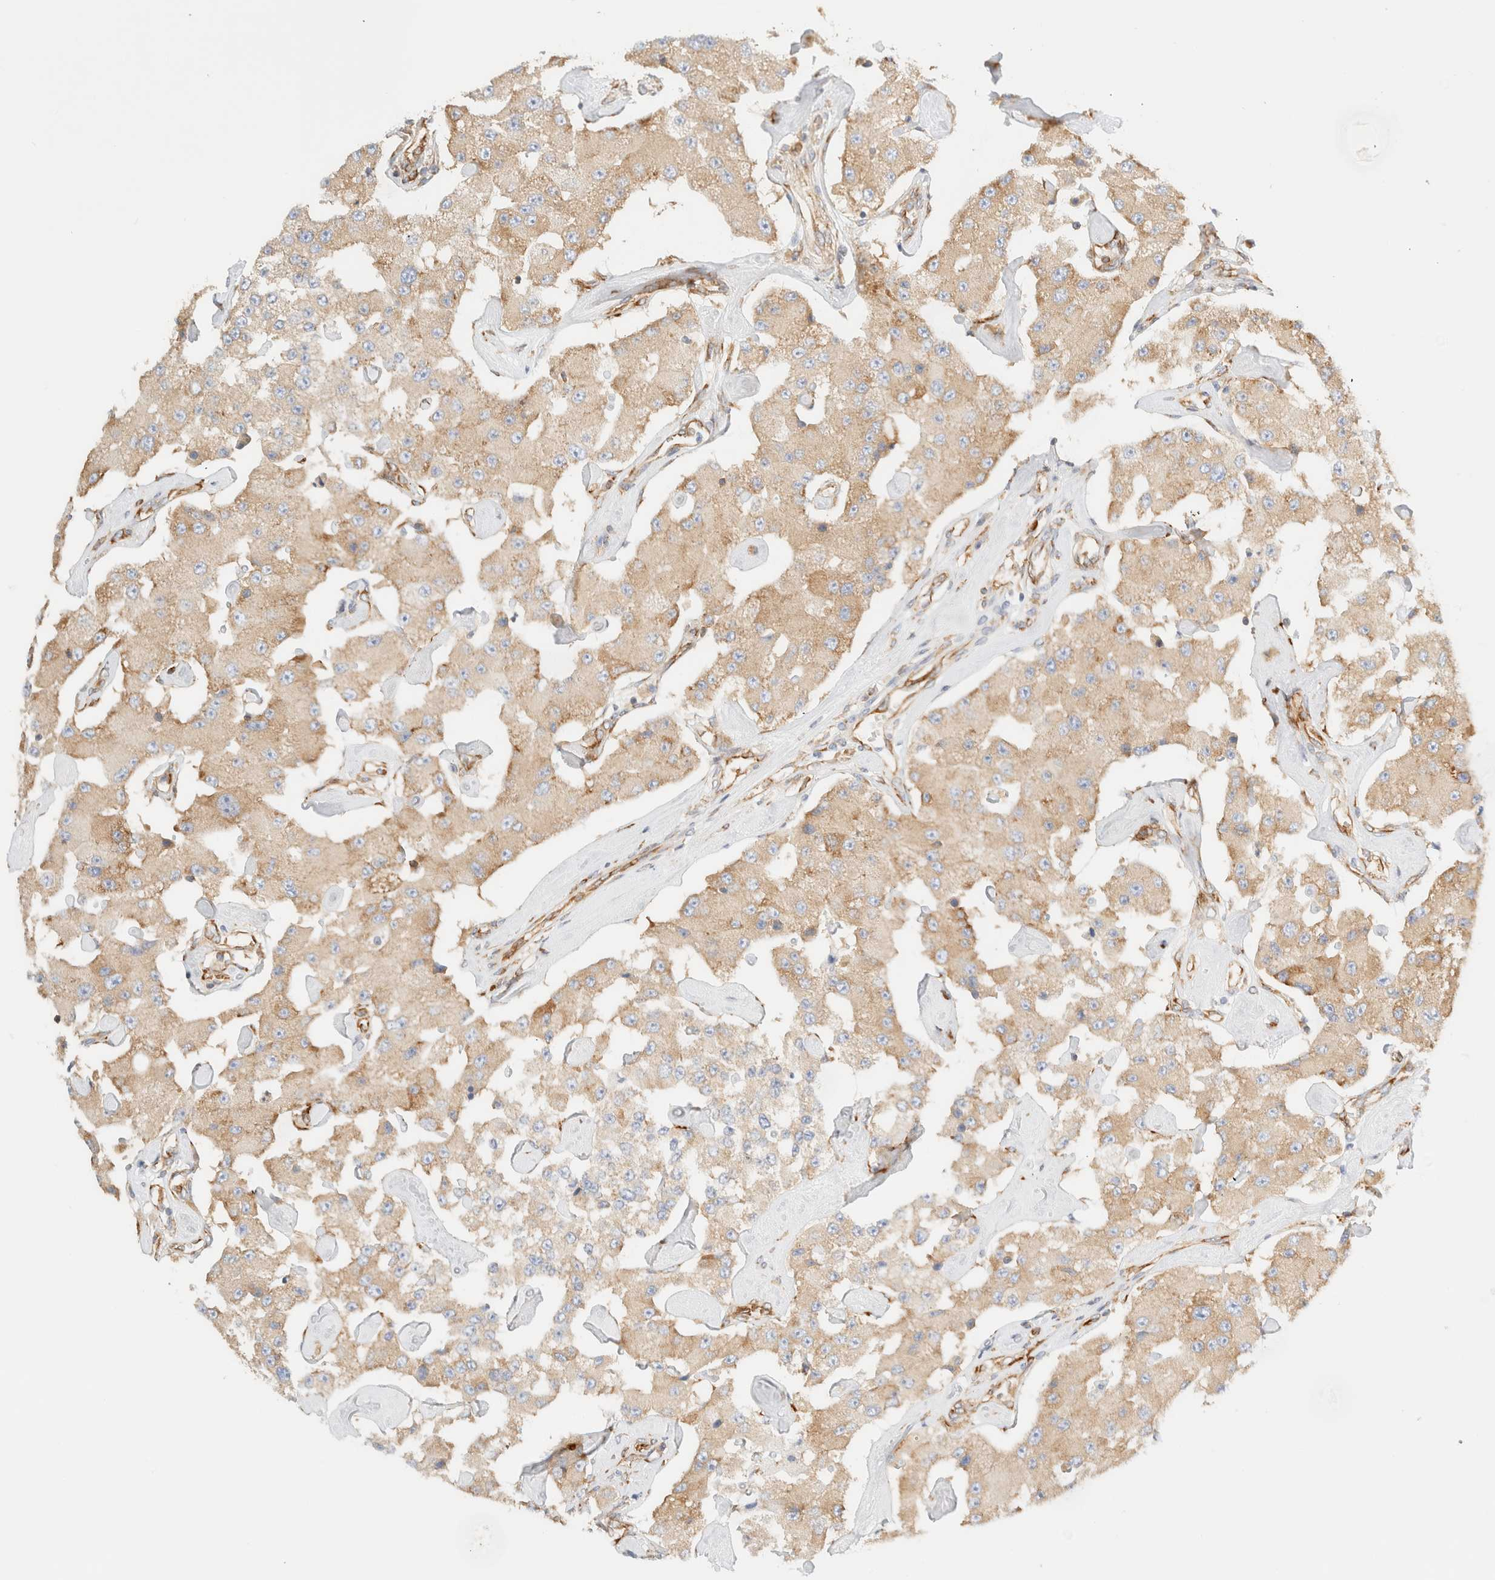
{"staining": {"intensity": "moderate", "quantity": "25%-75%", "location": "cytoplasmic/membranous"}, "tissue": "carcinoid", "cell_type": "Tumor cells", "image_type": "cancer", "snomed": [{"axis": "morphology", "description": "Carcinoid, malignant, NOS"}, {"axis": "topography", "description": "Pancreas"}], "caption": "Immunohistochemistry (IHC) histopathology image of malignant carcinoid stained for a protein (brown), which displays medium levels of moderate cytoplasmic/membranous staining in about 25%-75% of tumor cells.", "gene": "ZC2HC1A", "patient": {"sex": "male", "age": 41}}